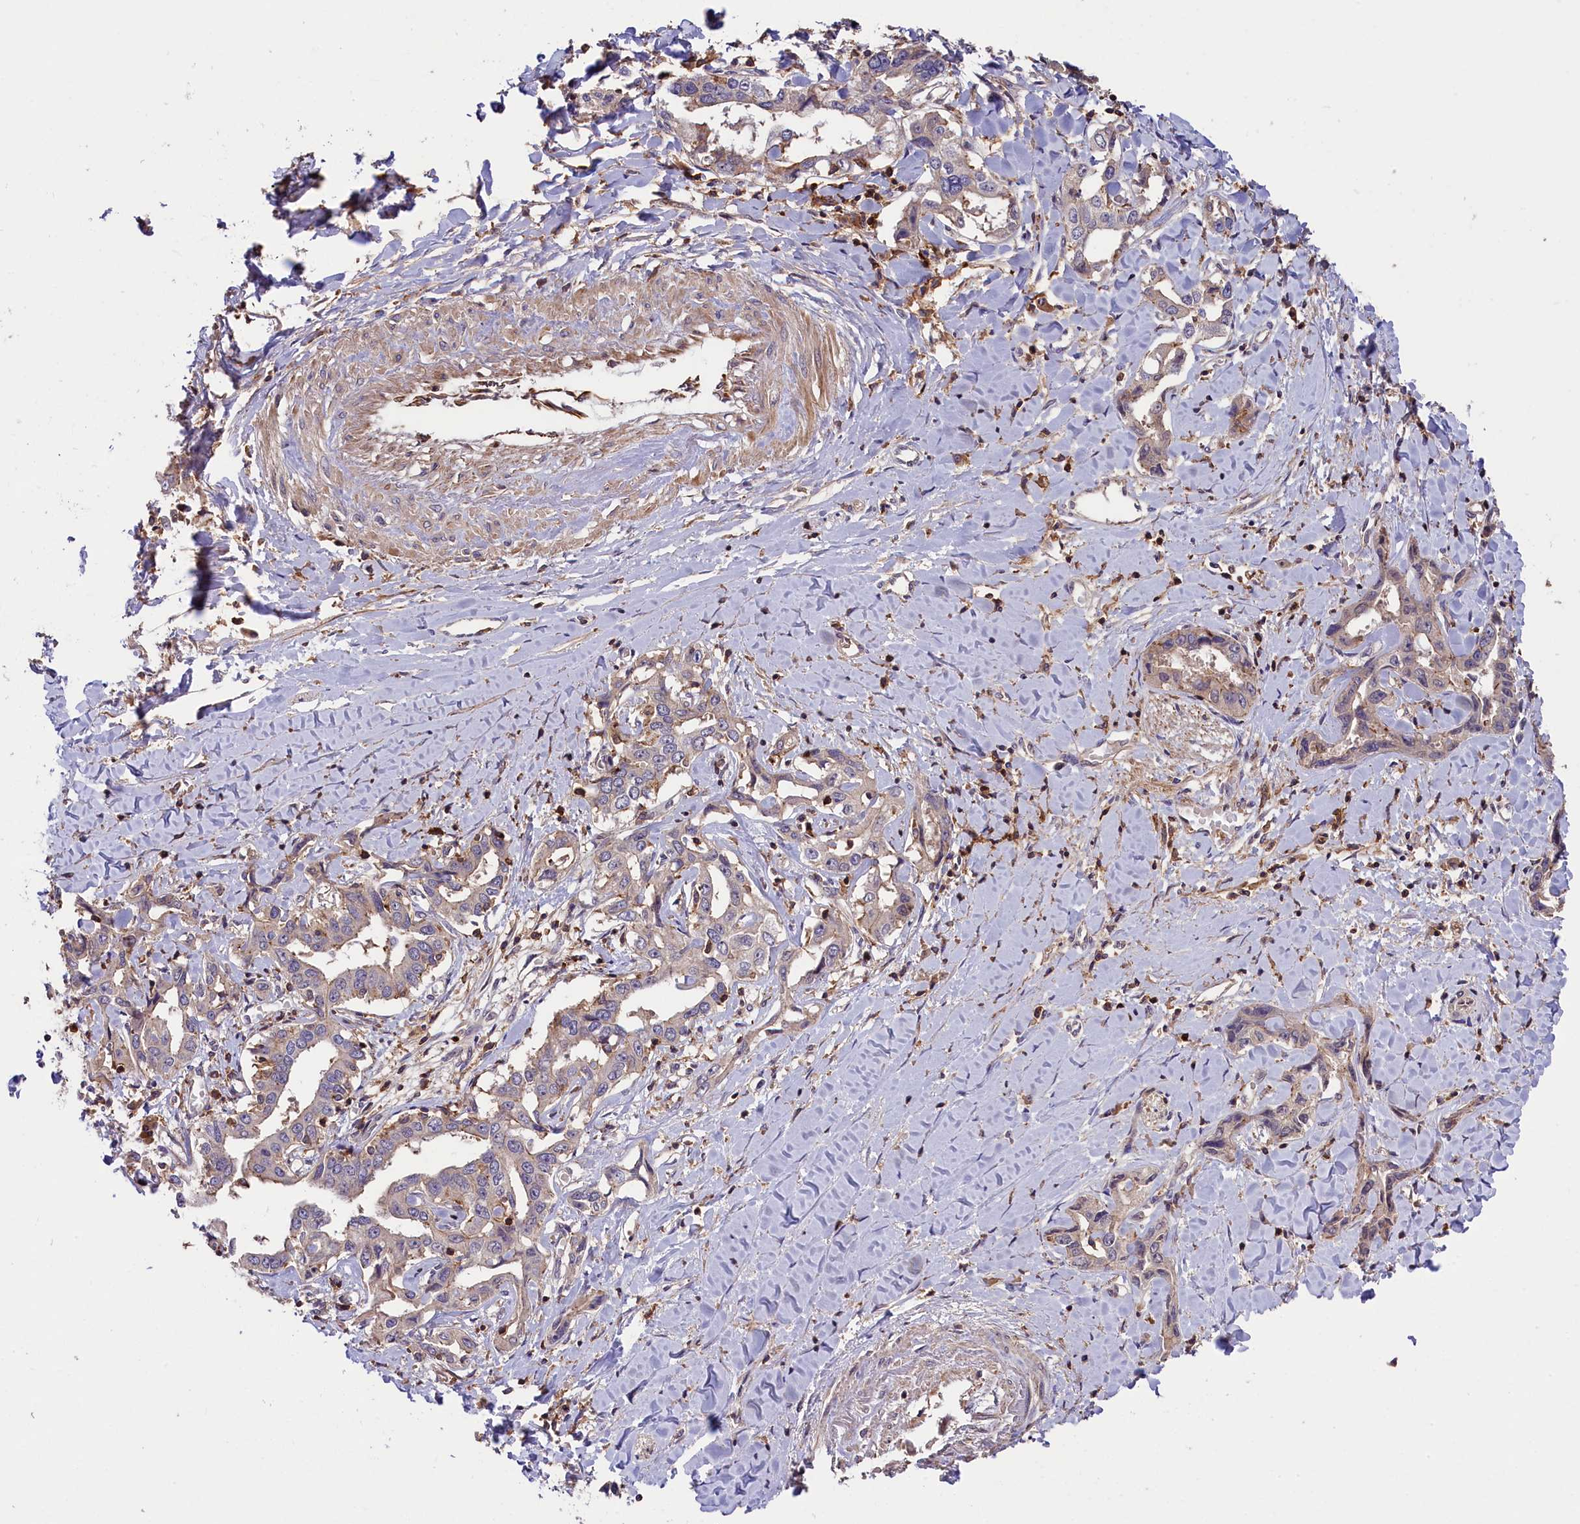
{"staining": {"intensity": "negative", "quantity": "none", "location": "none"}, "tissue": "liver cancer", "cell_type": "Tumor cells", "image_type": "cancer", "snomed": [{"axis": "morphology", "description": "Cholangiocarcinoma"}, {"axis": "topography", "description": "Liver"}], "caption": "A high-resolution photomicrograph shows IHC staining of liver cancer, which displays no significant expression in tumor cells.", "gene": "SKIDA1", "patient": {"sex": "male", "age": 59}}